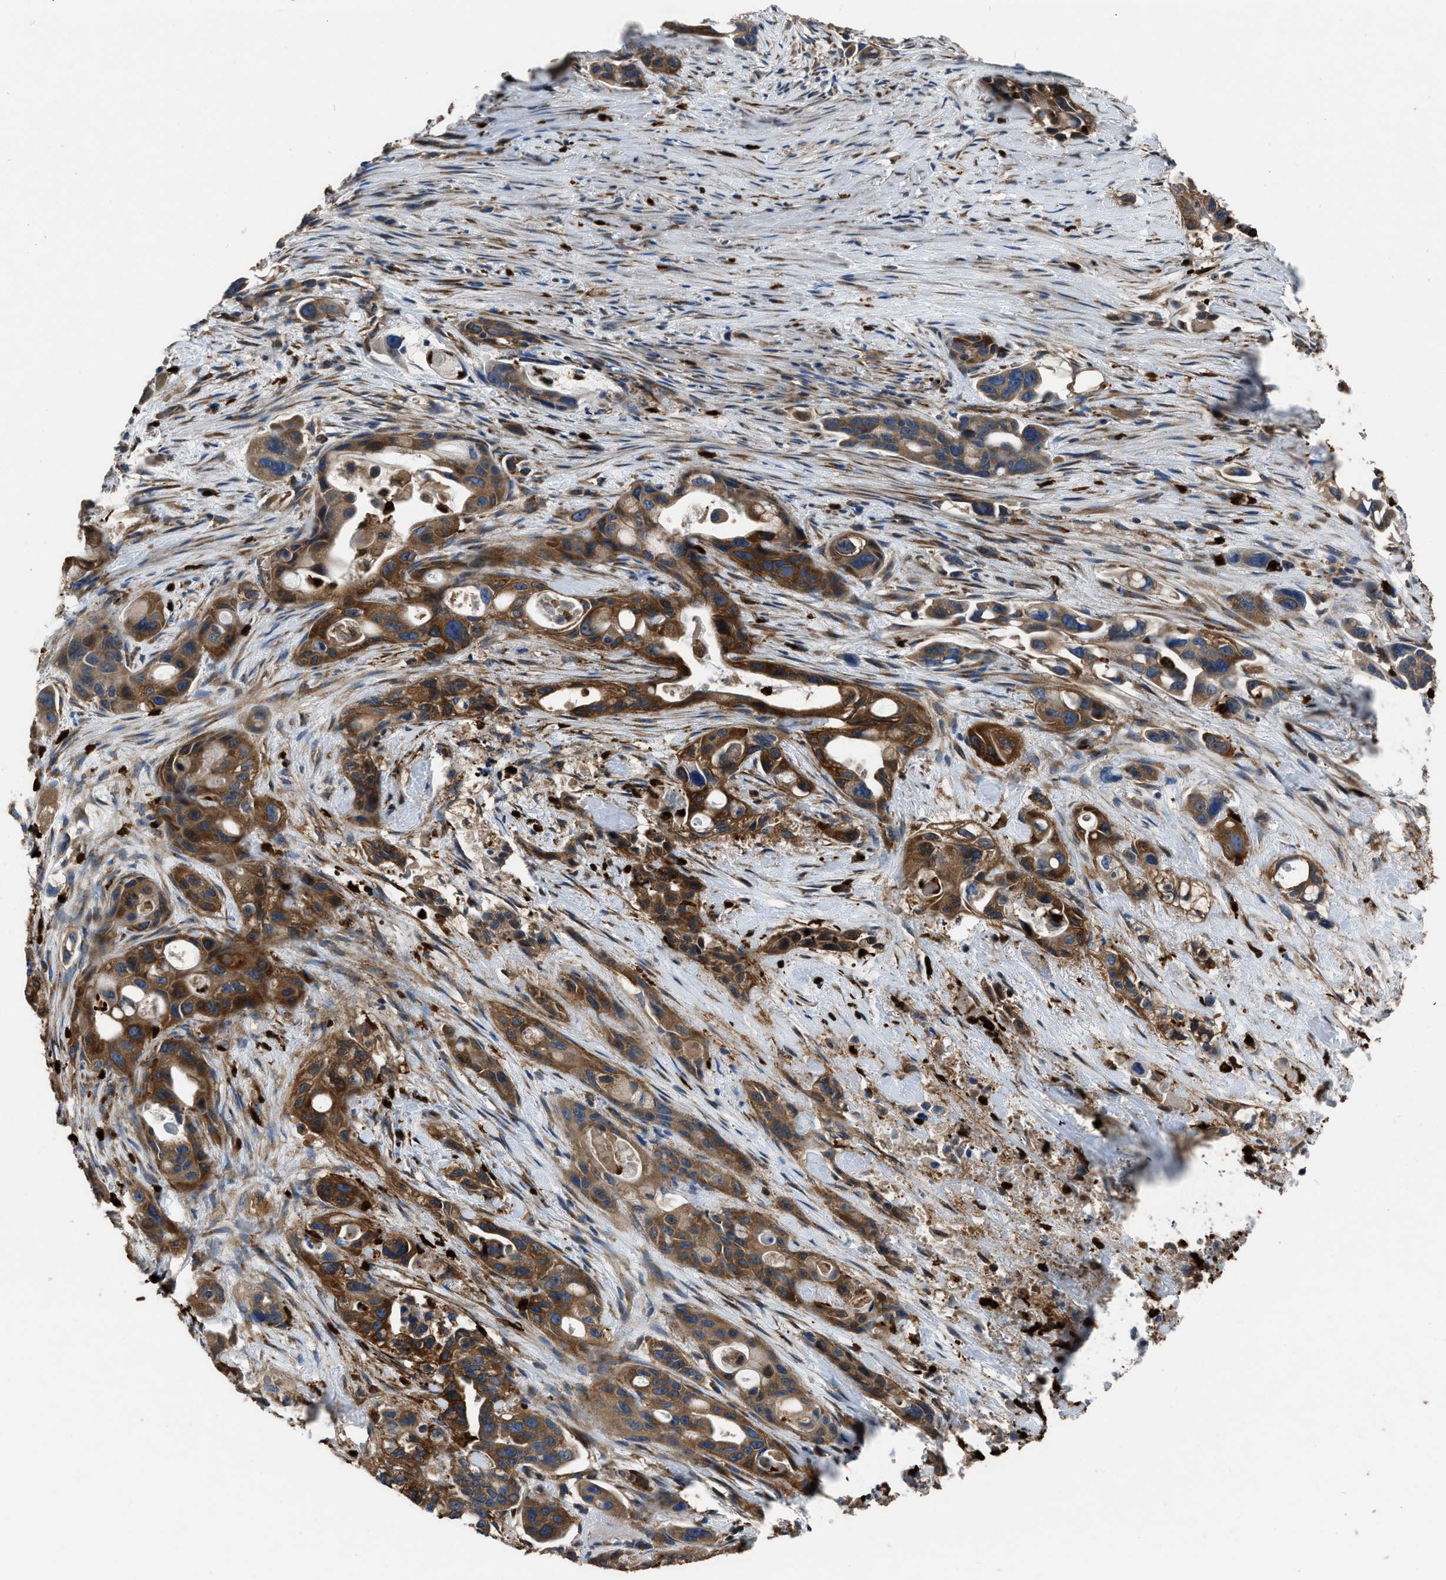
{"staining": {"intensity": "strong", "quantity": ">75%", "location": "cytoplasmic/membranous"}, "tissue": "pancreatic cancer", "cell_type": "Tumor cells", "image_type": "cancer", "snomed": [{"axis": "morphology", "description": "Adenocarcinoma, NOS"}, {"axis": "topography", "description": "Pancreas"}], "caption": "IHC of human pancreatic adenocarcinoma reveals high levels of strong cytoplasmic/membranous expression in about >75% of tumor cells.", "gene": "ANGPT1", "patient": {"sex": "male", "age": 53}}